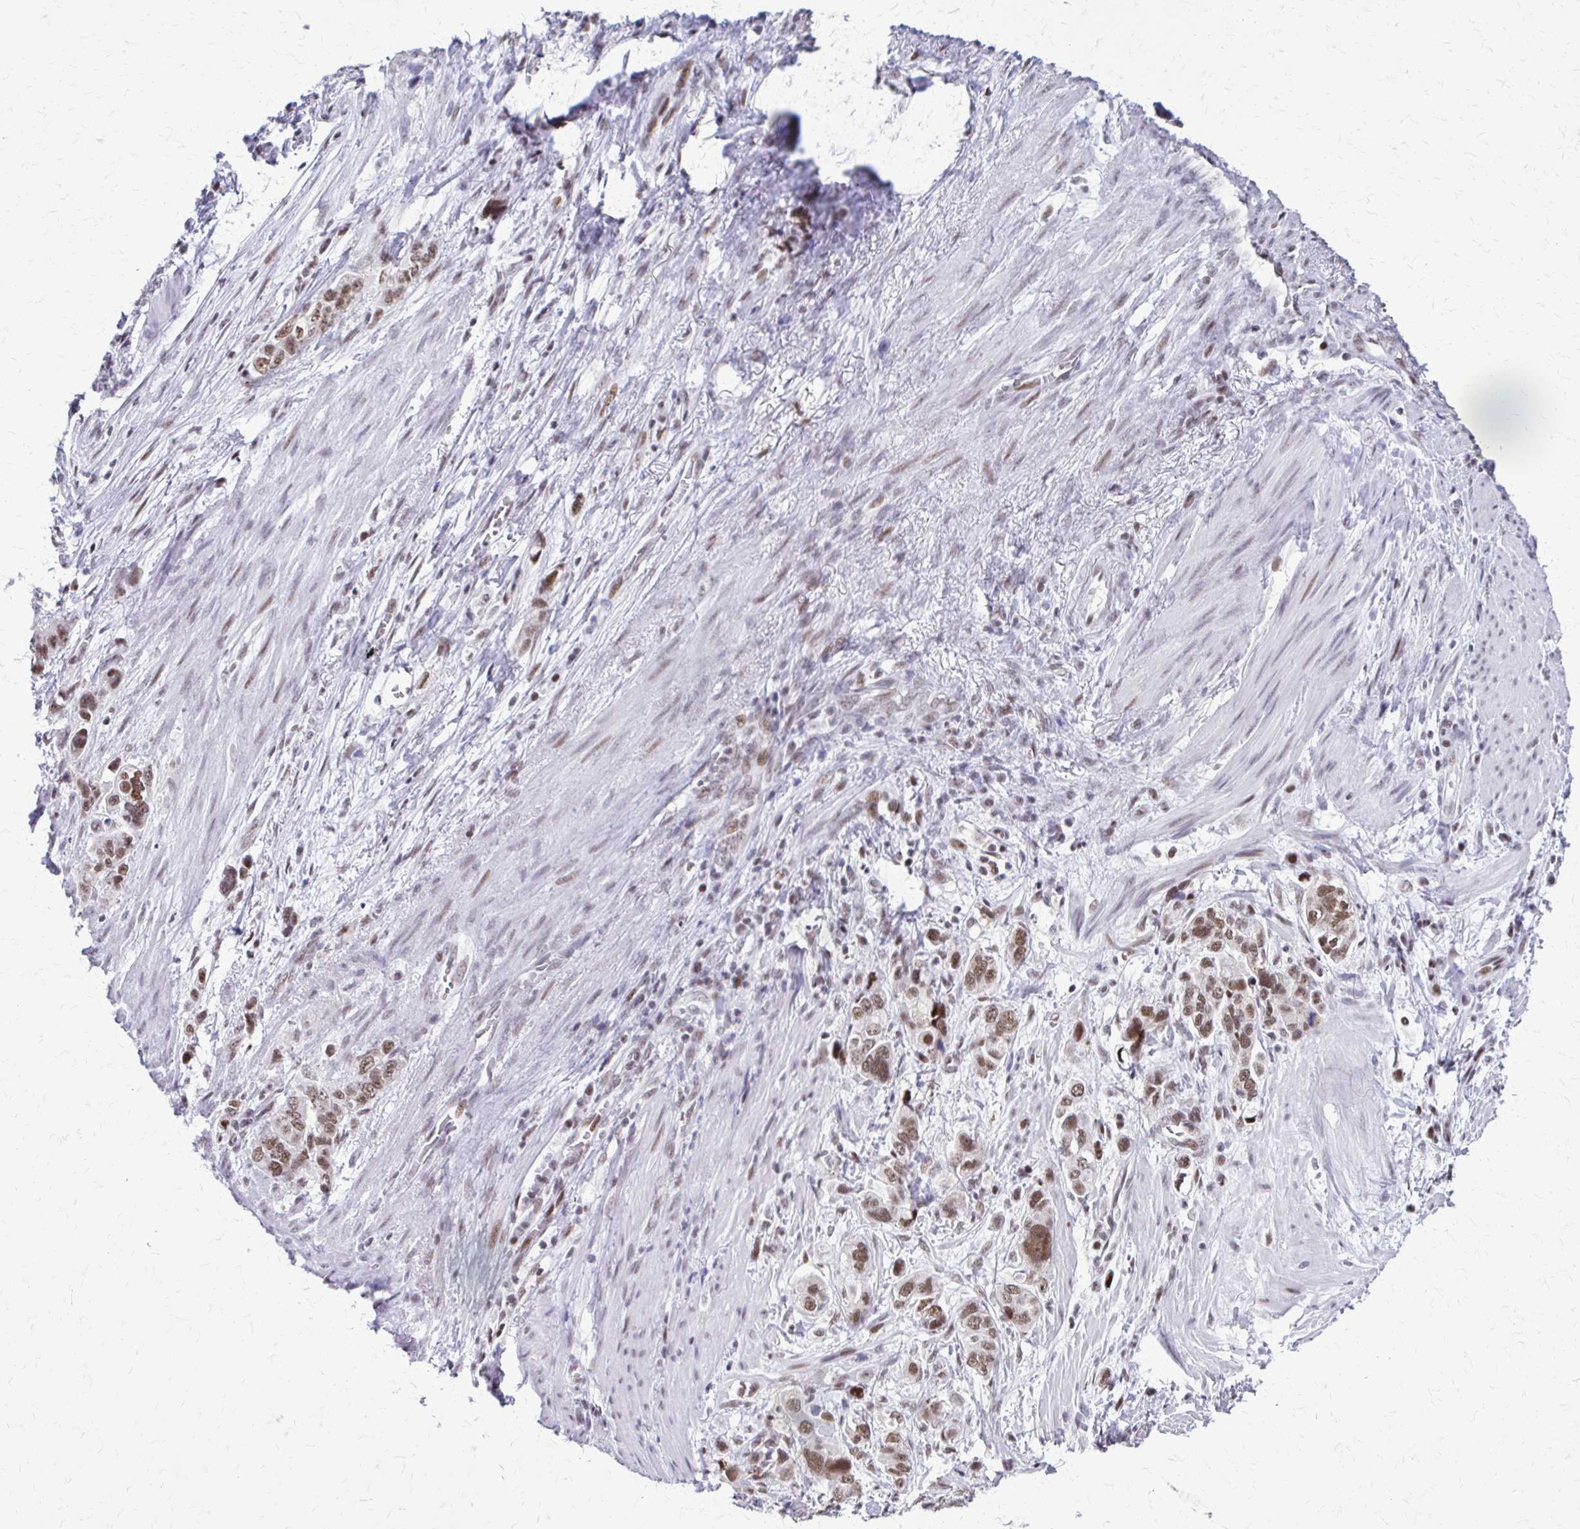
{"staining": {"intensity": "moderate", "quantity": ">75%", "location": "nuclear"}, "tissue": "stomach cancer", "cell_type": "Tumor cells", "image_type": "cancer", "snomed": [{"axis": "morphology", "description": "Adenocarcinoma, NOS"}, {"axis": "topography", "description": "Stomach, lower"}], "caption": "Stomach cancer stained with immunohistochemistry displays moderate nuclear staining in about >75% of tumor cells. The staining is performed using DAB (3,3'-diaminobenzidine) brown chromogen to label protein expression. The nuclei are counter-stained blue using hematoxylin.", "gene": "SS18", "patient": {"sex": "female", "age": 93}}